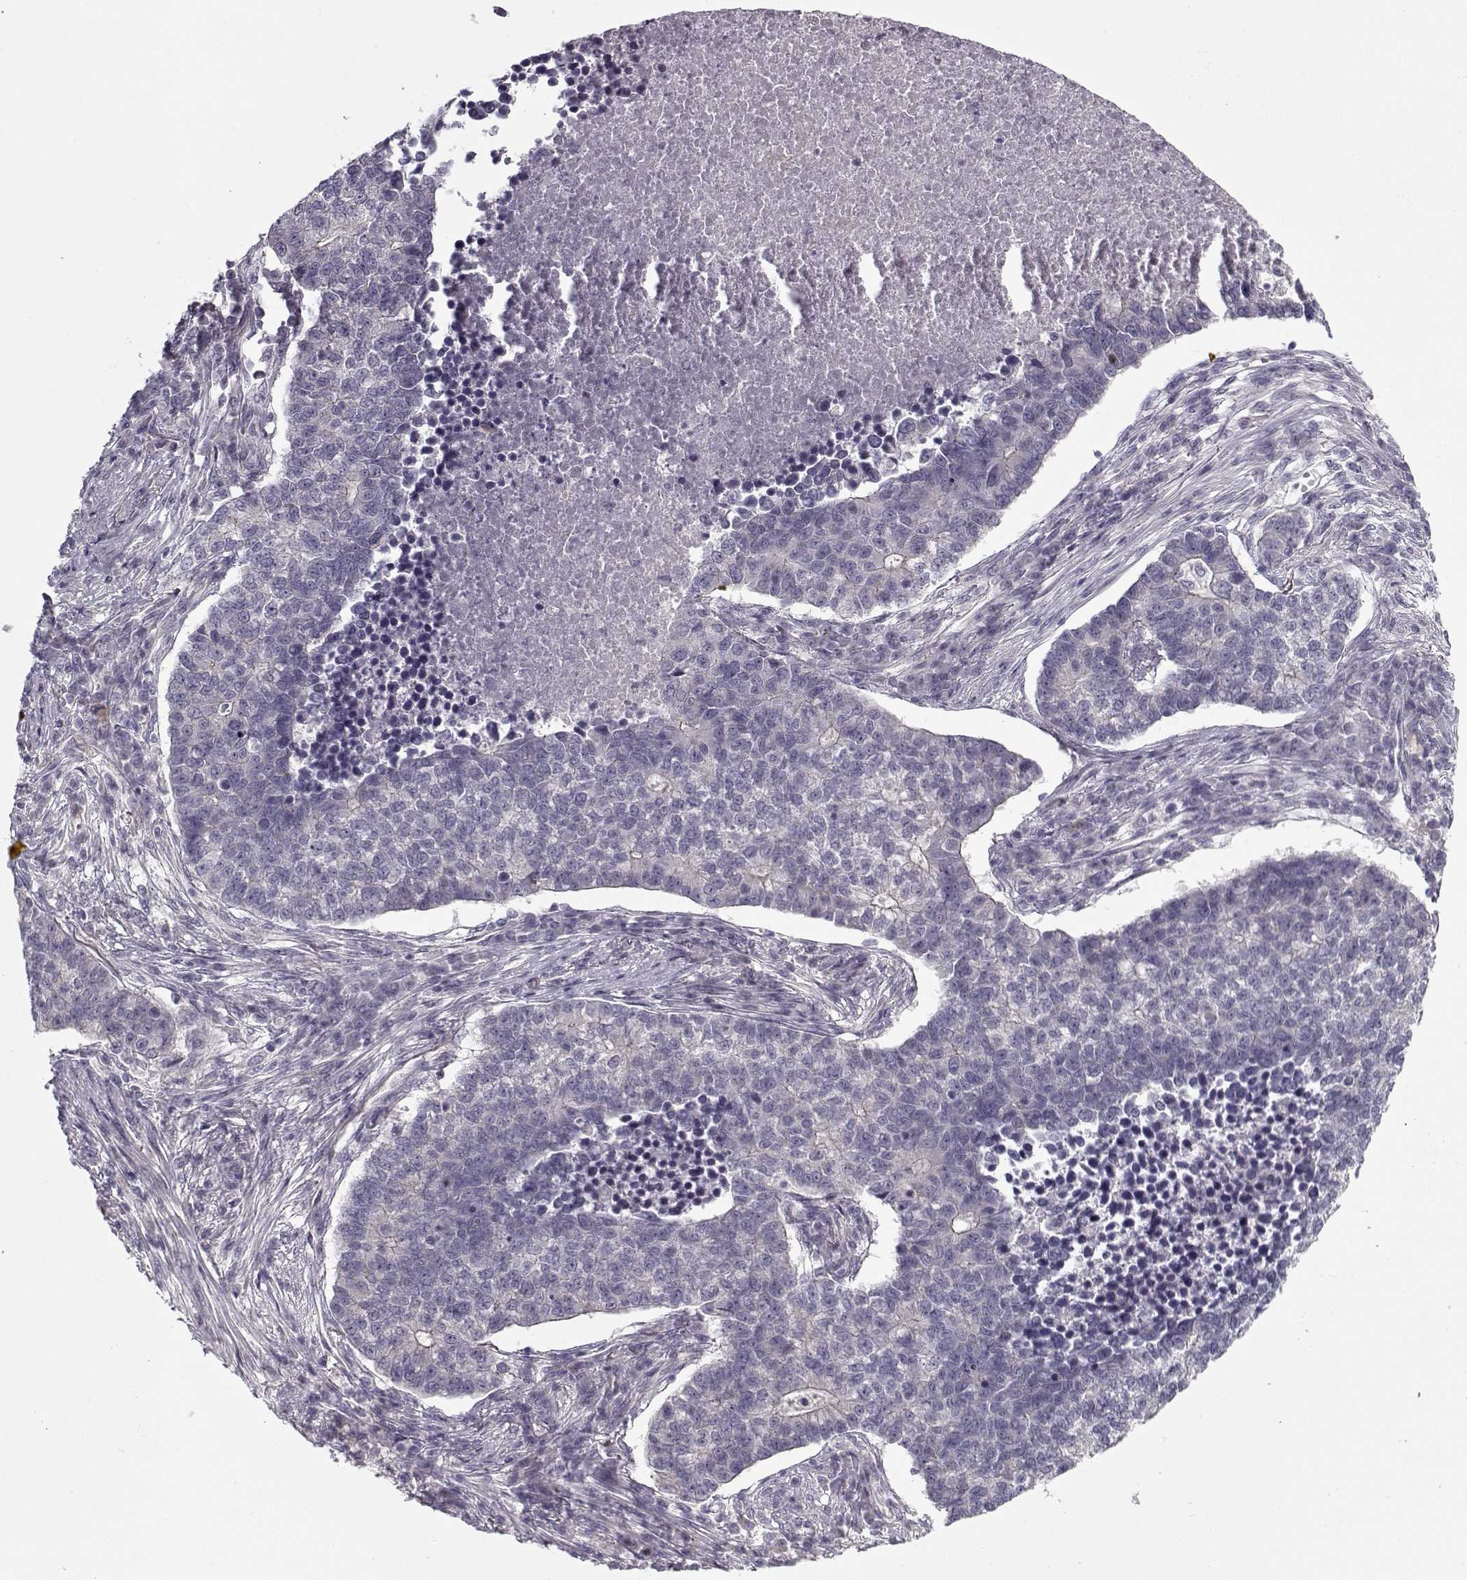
{"staining": {"intensity": "negative", "quantity": "none", "location": "none"}, "tissue": "lung cancer", "cell_type": "Tumor cells", "image_type": "cancer", "snomed": [{"axis": "morphology", "description": "Adenocarcinoma, NOS"}, {"axis": "topography", "description": "Lung"}], "caption": "Lung cancer (adenocarcinoma) was stained to show a protein in brown. There is no significant expression in tumor cells.", "gene": "PNMT", "patient": {"sex": "male", "age": 57}}